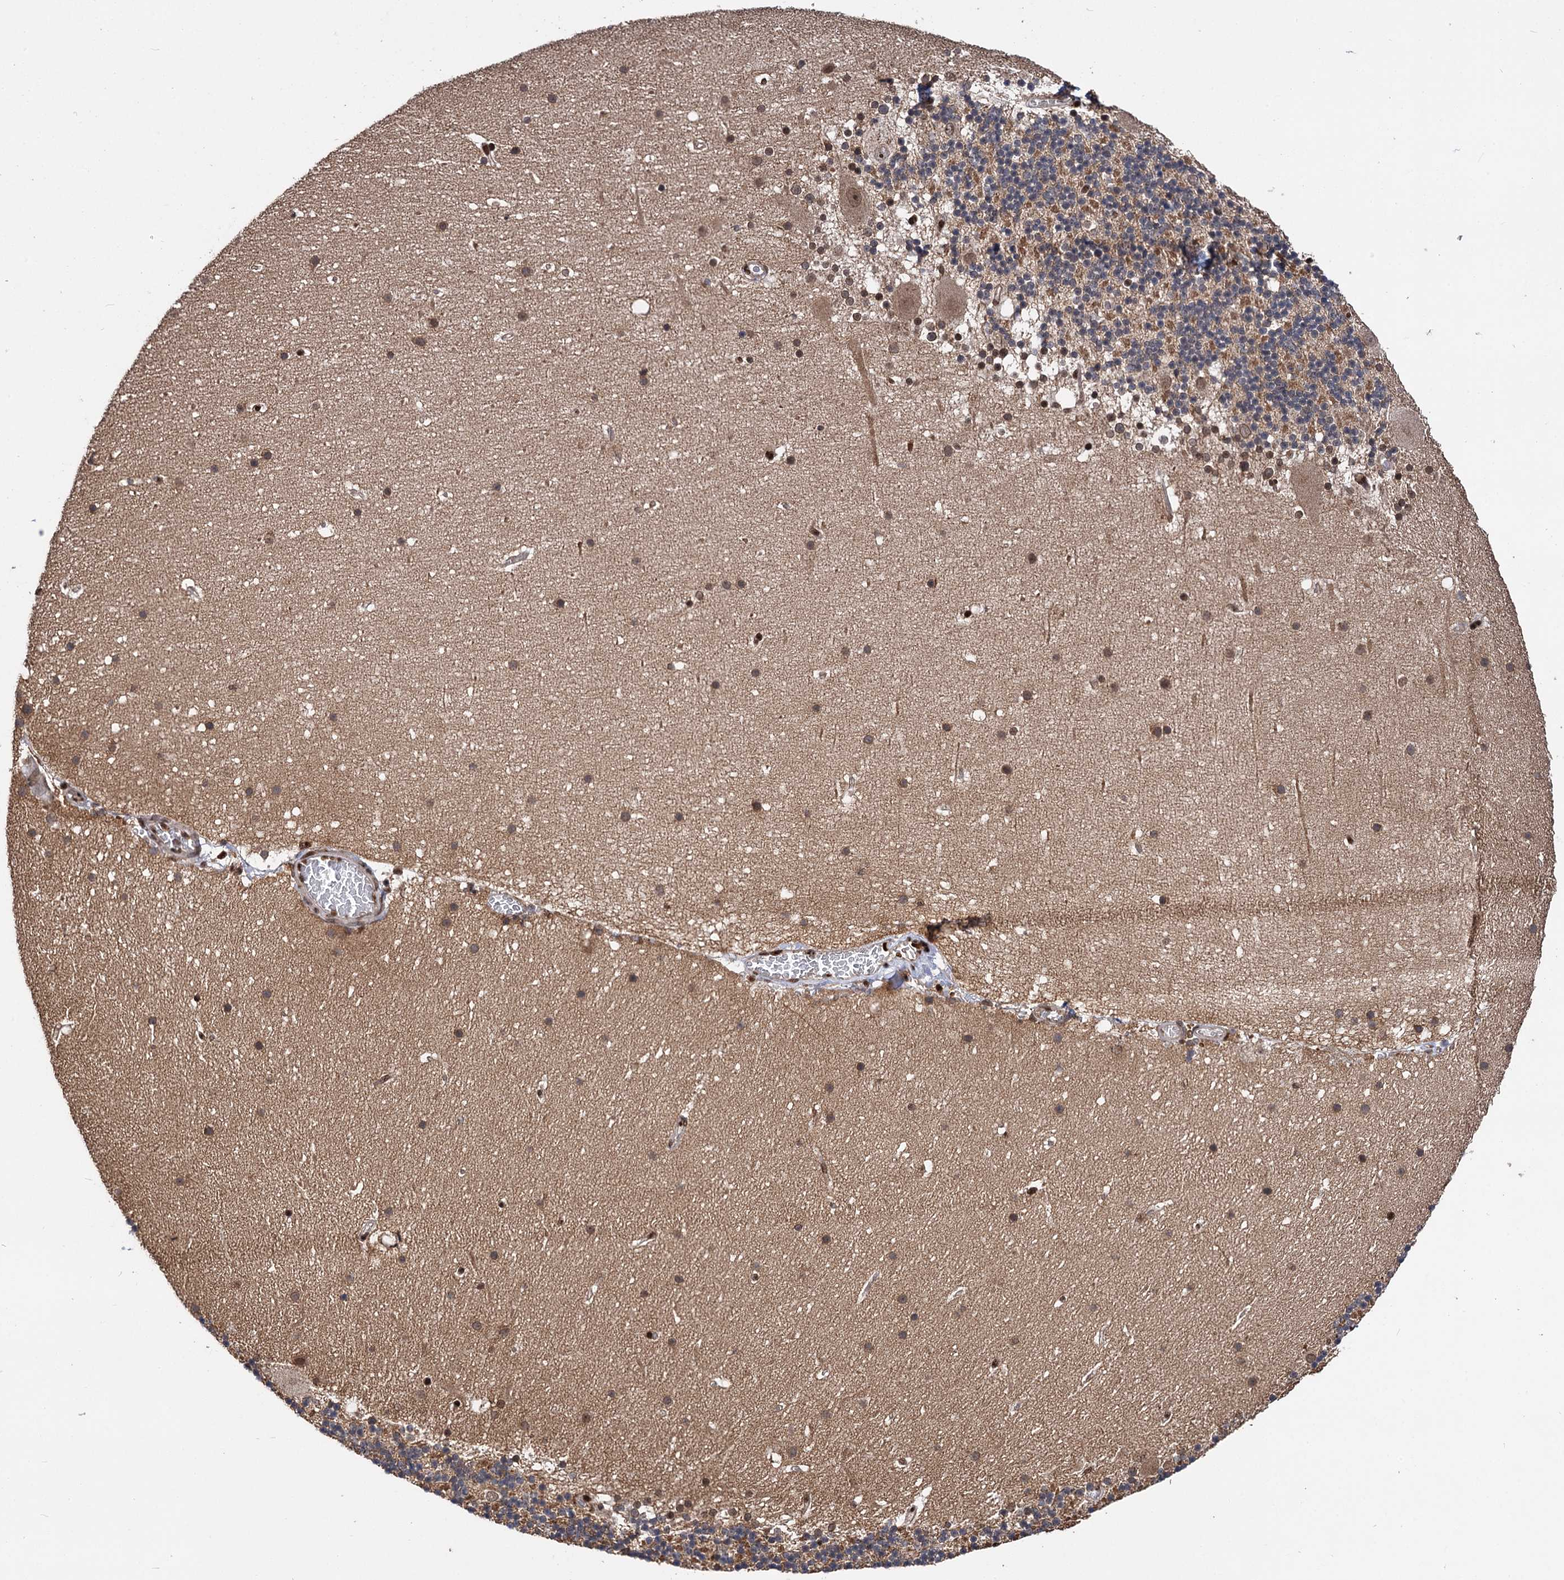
{"staining": {"intensity": "moderate", "quantity": "25%-75%", "location": "cytoplasmic/membranous"}, "tissue": "cerebellum", "cell_type": "Cells in granular layer", "image_type": "normal", "snomed": [{"axis": "morphology", "description": "Normal tissue, NOS"}, {"axis": "topography", "description": "Cerebellum"}], "caption": "Protein analysis of normal cerebellum displays moderate cytoplasmic/membranous positivity in about 25%-75% of cells in granular layer.", "gene": "MESD", "patient": {"sex": "male", "age": 57}}